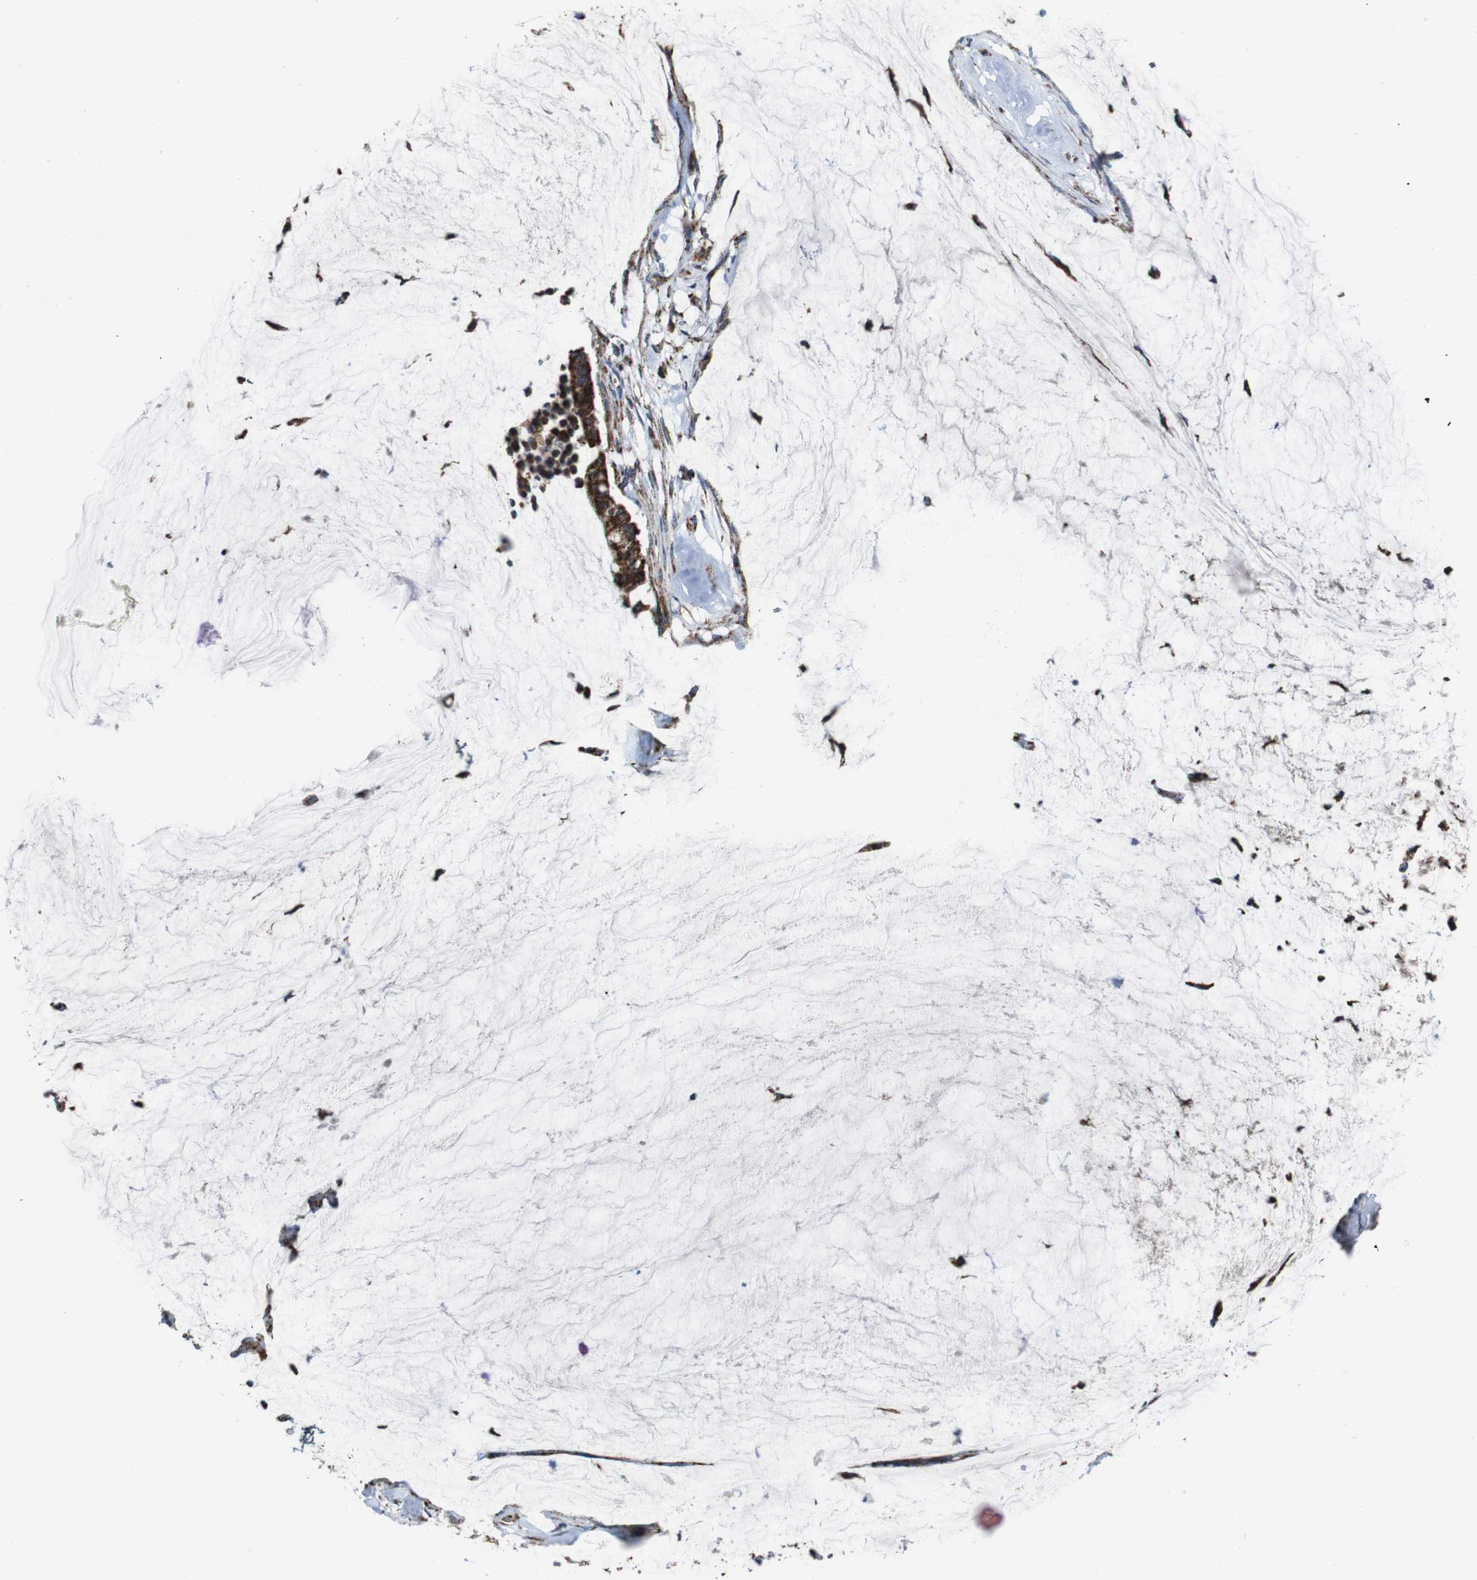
{"staining": {"intensity": "strong", "quantity": ">75%", "location": "cytoplasmic/membranous"}, "tissue": "pancreatic cancer", "cell_type": "Tumor cells", "image_type": "cancer", "snomed": [{"axis": "morphology", "description": "Adenocarcinoma, NOS"}, {"axis": "topography", "description": "Pancreas"}], "caption": "Immunohistochemistry (IHC) staining of pancreatic adenocarcinoma, which demonstrates high levels of strong cytoplasmic/membranous positivity in approximately >75% of tumor cells indicating strong cytoplasmic/membranous protein expression. The staining was performed using DAB (brown) for protein detection and nuclei were counterstained in hematoxylin (blue).", "gene": "HK1", "patient": {"sex": "male", "age": 41}}